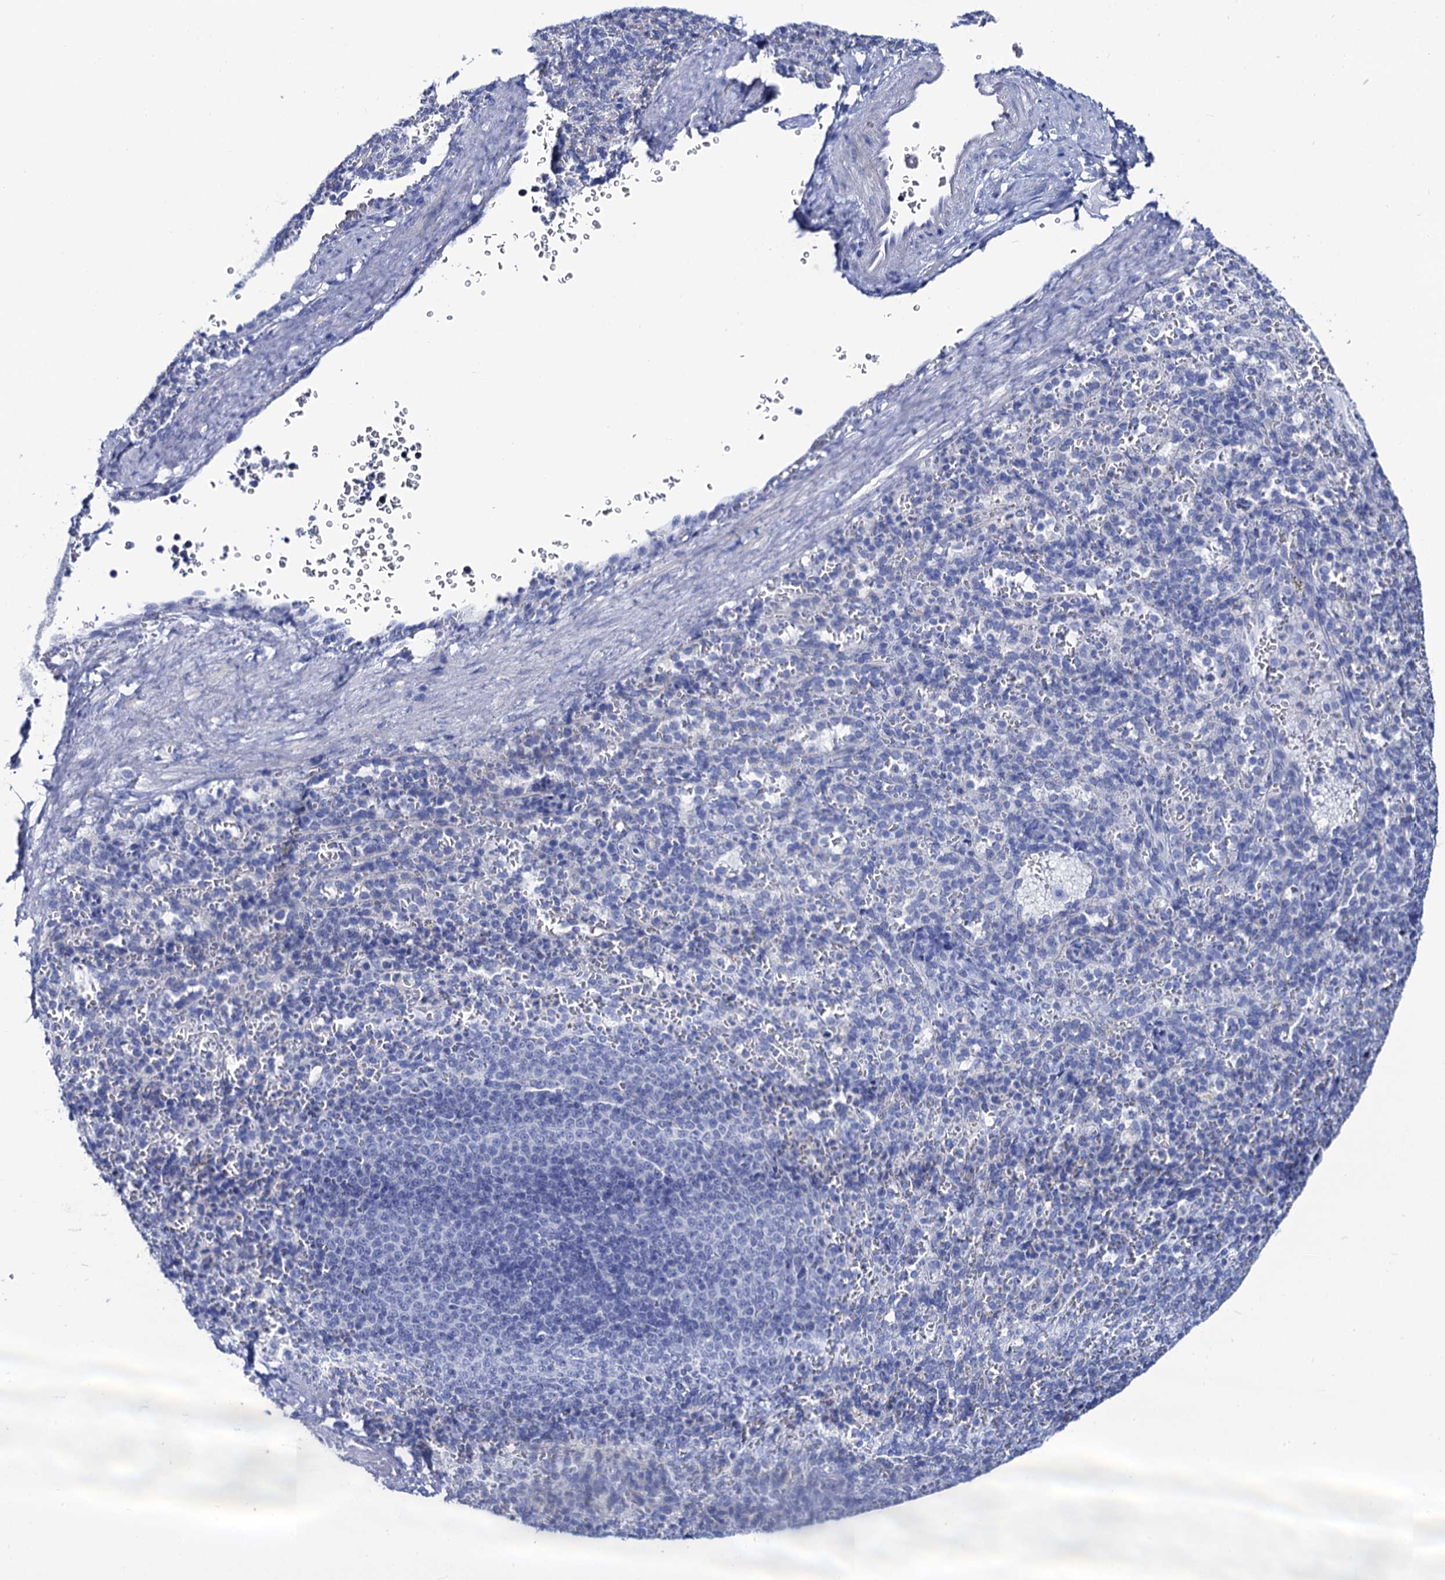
{"staining": {"intensity": "negative", "quantity": "none", "location": "none"}, "tissue": "spleen", "cell_type": "Cells in red pulp", "image_type": "normal", "snomed": [{"axis": "morphology", "description": "Normal tissue, NOS"}, {"axis": "topography", "description": "Spleen"}], "caption": "The histopathology image exhibits no significant expression in cells in red pulp of spleen. (DAB (3,3'-diaminobenzidine) immunohistochemistry (IHC) with hematoxylin counter stain).", "gene": "RAB3IP", "patient": {"sex": "female", "age": 21}}